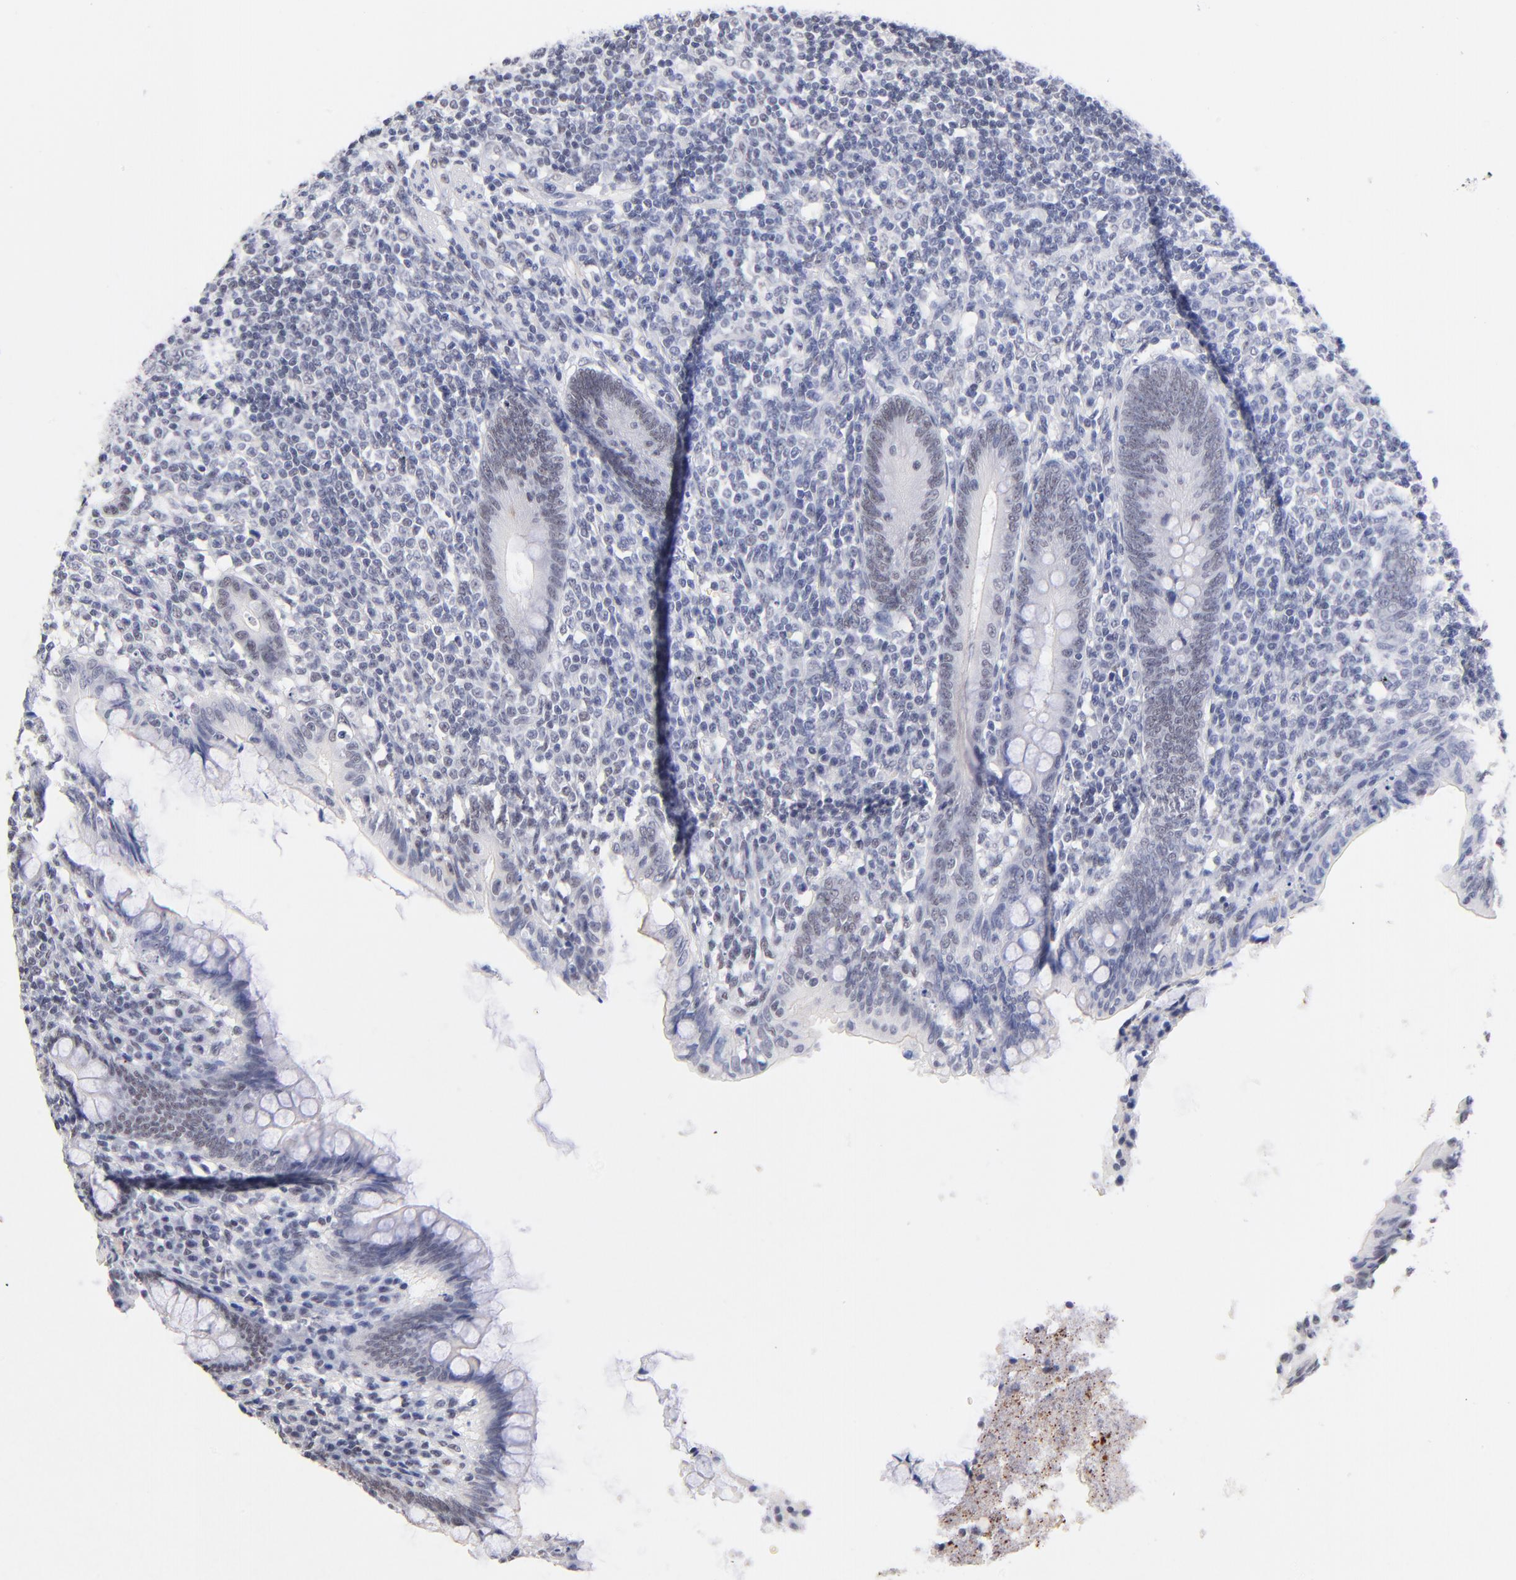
{"staining": {"intensity": "moderate", "quantity": ">75%", "location": "nuclear"}, "tissue": "appendix", "cell_type": "Glandular cells", "image_type": "normal", "snomed": [{"axis": "morphology", "description": "Normal tissue, NOS"}, {"axis": "topography", "description": "Appendix"}], "caption": "Glandular cells display medium levels of moderate nuclear positivity in approximately >75% of cells in unremarkable human appendix.", "gene": "ZNF74", "patient": {"sex": "female", "age": 66}}